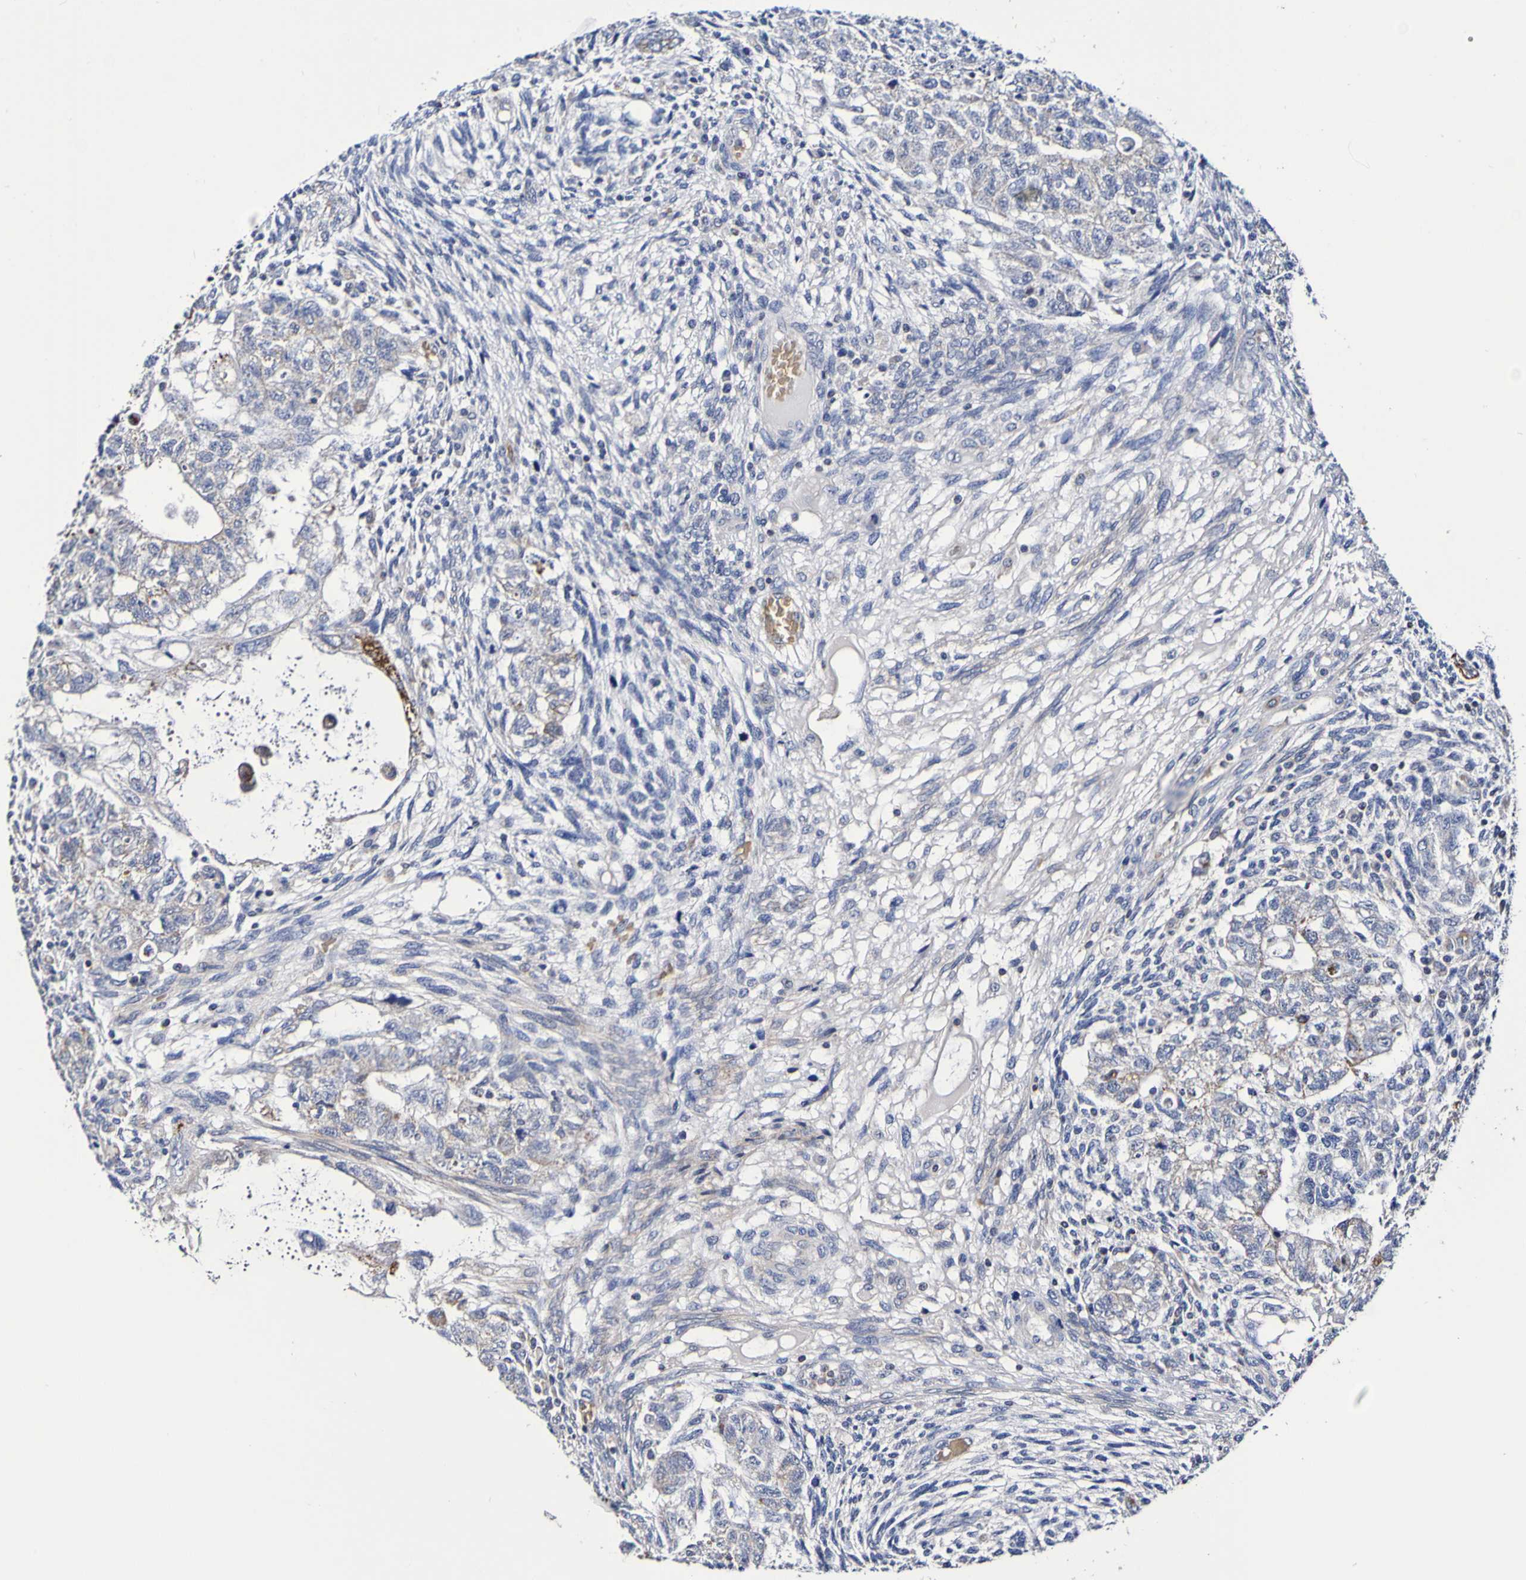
{"staining": {"intensity": "moderate", "quantity": "<25%", "location": "cytoplasmic/membranous"}, "tissue": "testis cancer", "cell_type": "Tumor cells", "image_type": "cancer", "snomed": [{"axis": "morphology", "description": "Normal tissue, NOS"}, {"axis": "morphology", "description": "Carcinoma, Embryonal, NOS"}, {"axis": "topography", "description": "Testis"}], "caption": "Tumor cells exhibit low levels of moderate cytoplasmic/membranous staining in about <25% of cells in human testis cancer. Using DAB (3,3'-diaminobenzidine) (brown) and hematoxylin (blue) stains, captured at high magnification using brightfield microscopy.", "gene": "WNT4", "patient": {"sex": "male", "age": 36}}